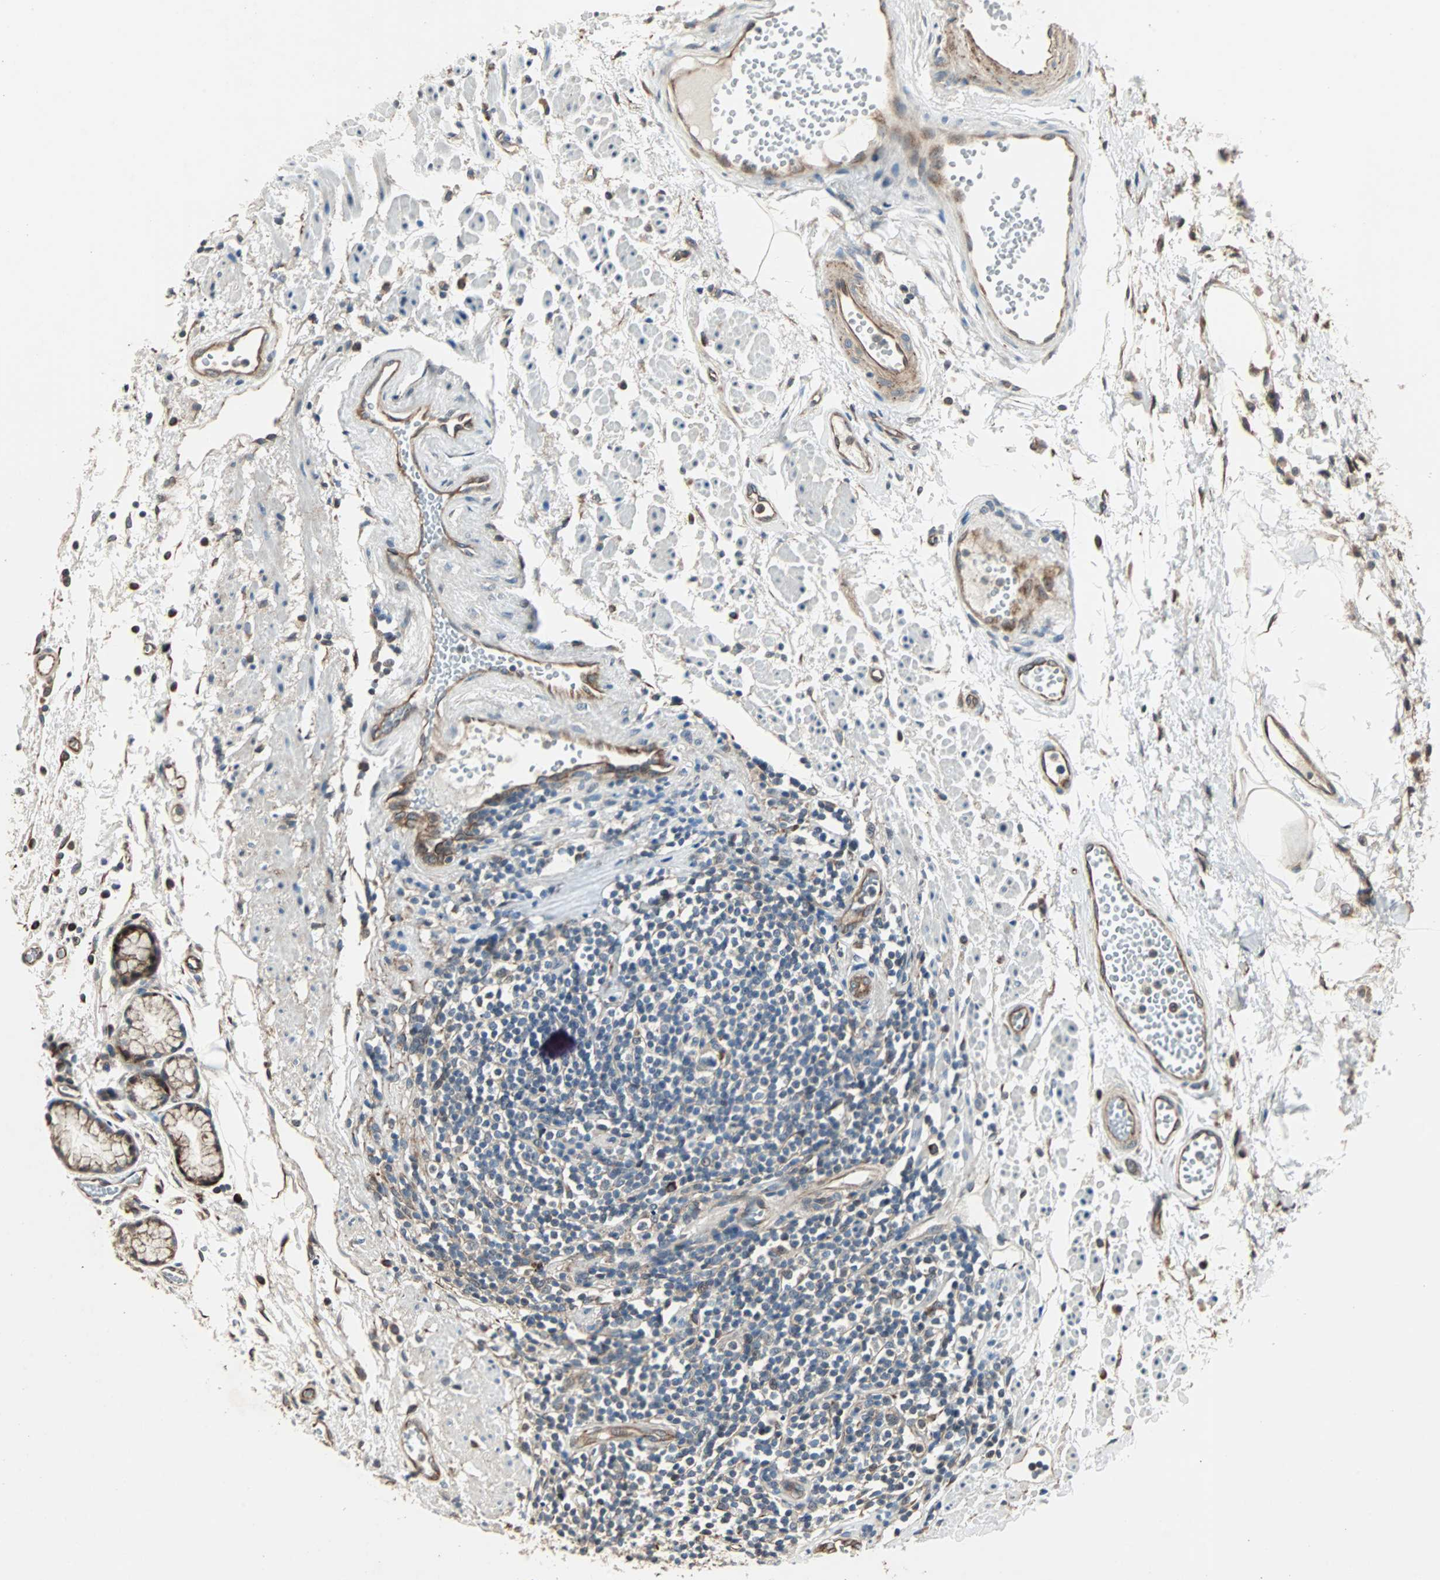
{"staining": {"intensity": "moderate", "quantity": "25%-75%", "location": "cytoplasmic/membranous"}, "tissue": "stomach", "cell_type": "Glandular cells", "image_type": "normal", "snomed": [{"axis": "morphology", "description": "Normal tissue, NOS"}, {"axis": "topography", "description": "Stomach, upper"}], "caption": "IHC (DAB (3,3'-diaminobenzidine)) staining of normal human stomach demonstrates moderate cytoplasmic/membranous protein expression in about 25%-75% of glandular cells. The staining was performed using DAB (3,3'-diaminobenzidine) to visualize the protein expression in brown, while the nuclei were stained in blue with hematoxylin (Magnification: 20x).", "gene": "CHP1", "patient": {"sex": "male", "age": 72}}